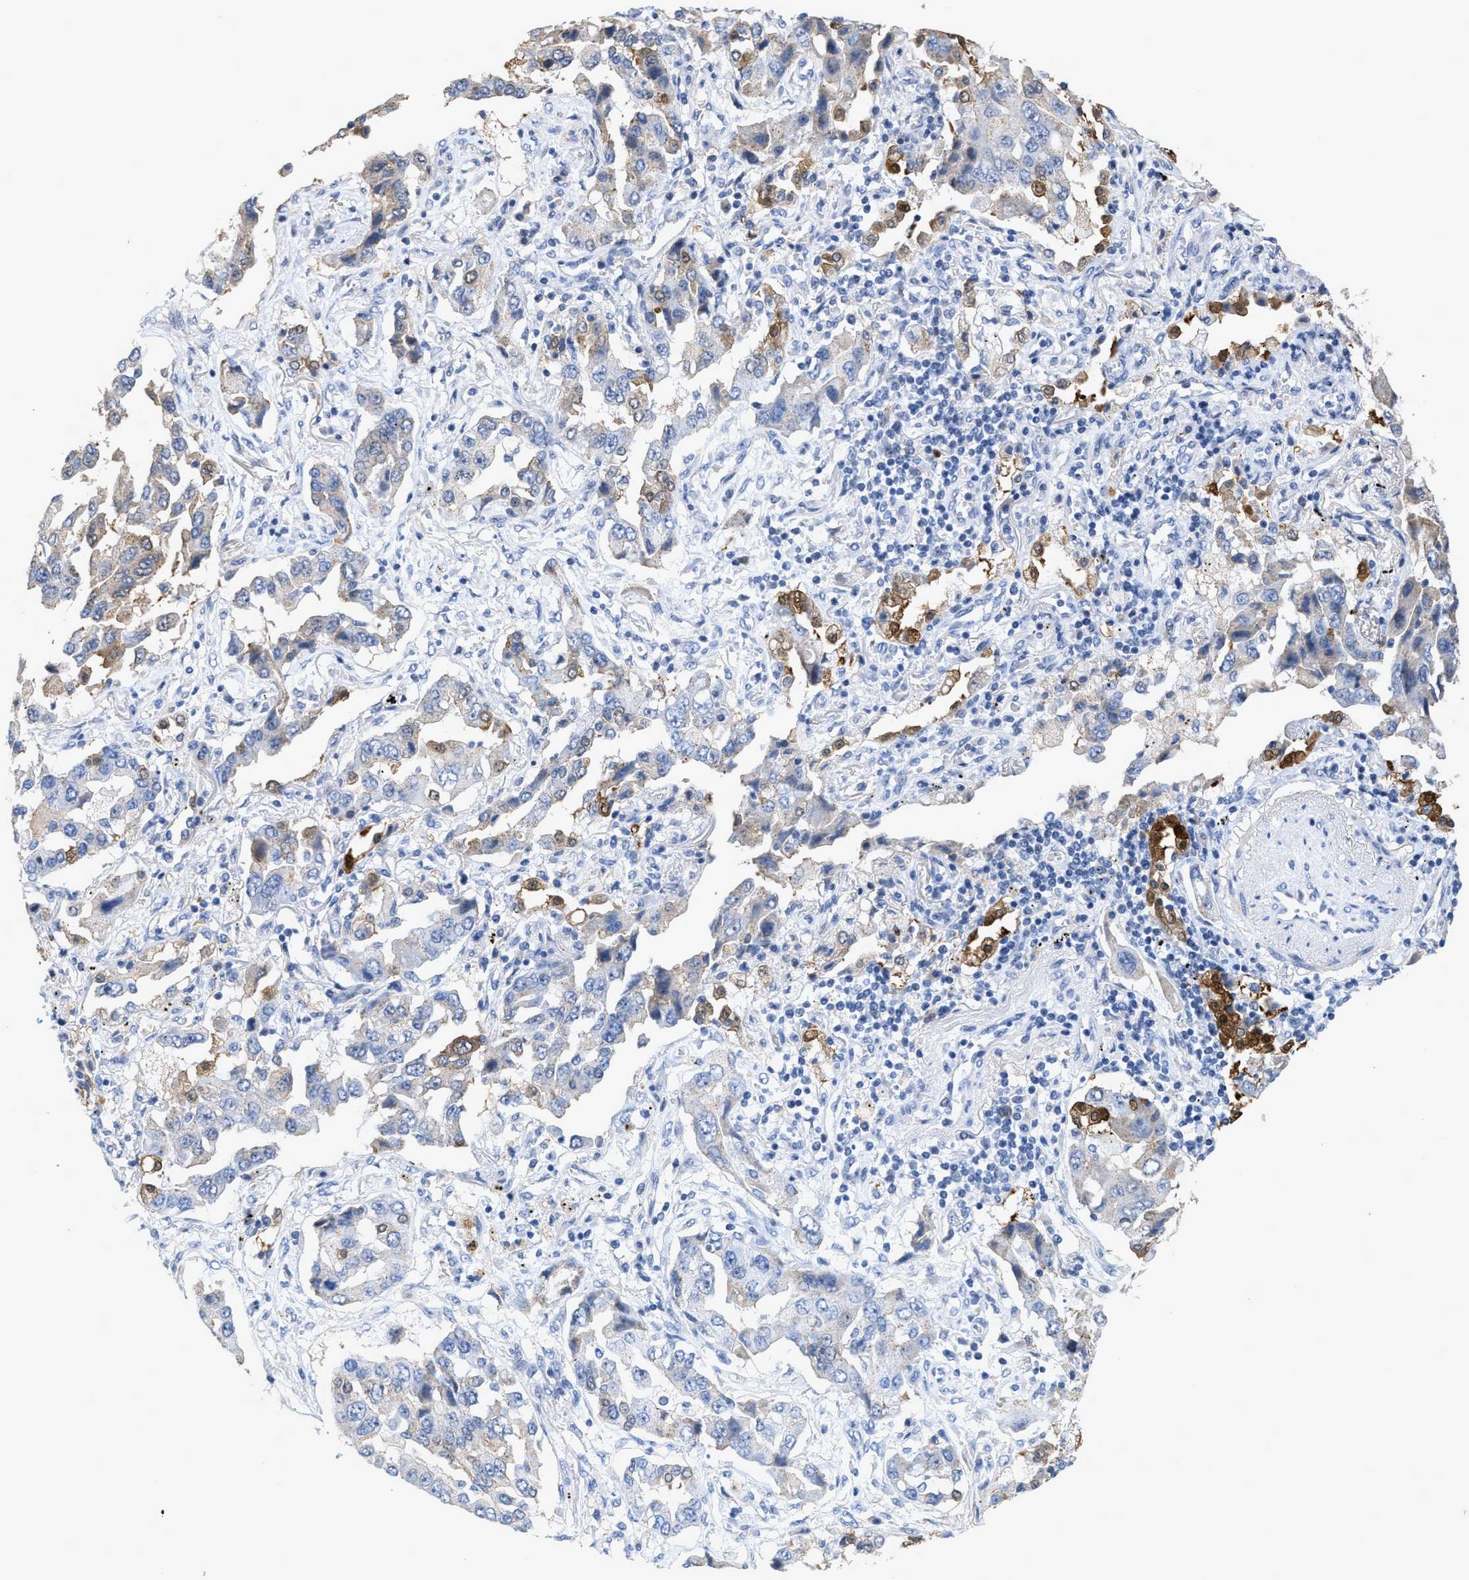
{"staining": {"intensity": "weak", "quantity": "<25%", "location": "cytoplasmic/membranous"}, "tissue": "lung cancer", "cell_type": "Tumor cells", "image_type": "cancer", "snomed": [{"axis": "morphology", "description": "Adenocarcinoma, NOS"}, {"axis": "topography", "description": "Lung"}], "caption": "An immunohistochemistry micrograph of adenocarcinoma (lung) is shown. There is no staining in tumor cells of adenocarcinoma (lung). (IHC, brightfield microscopy, high magnification).", "gene": "CRYM", "patient": {"sex": "female", "age": 65}}